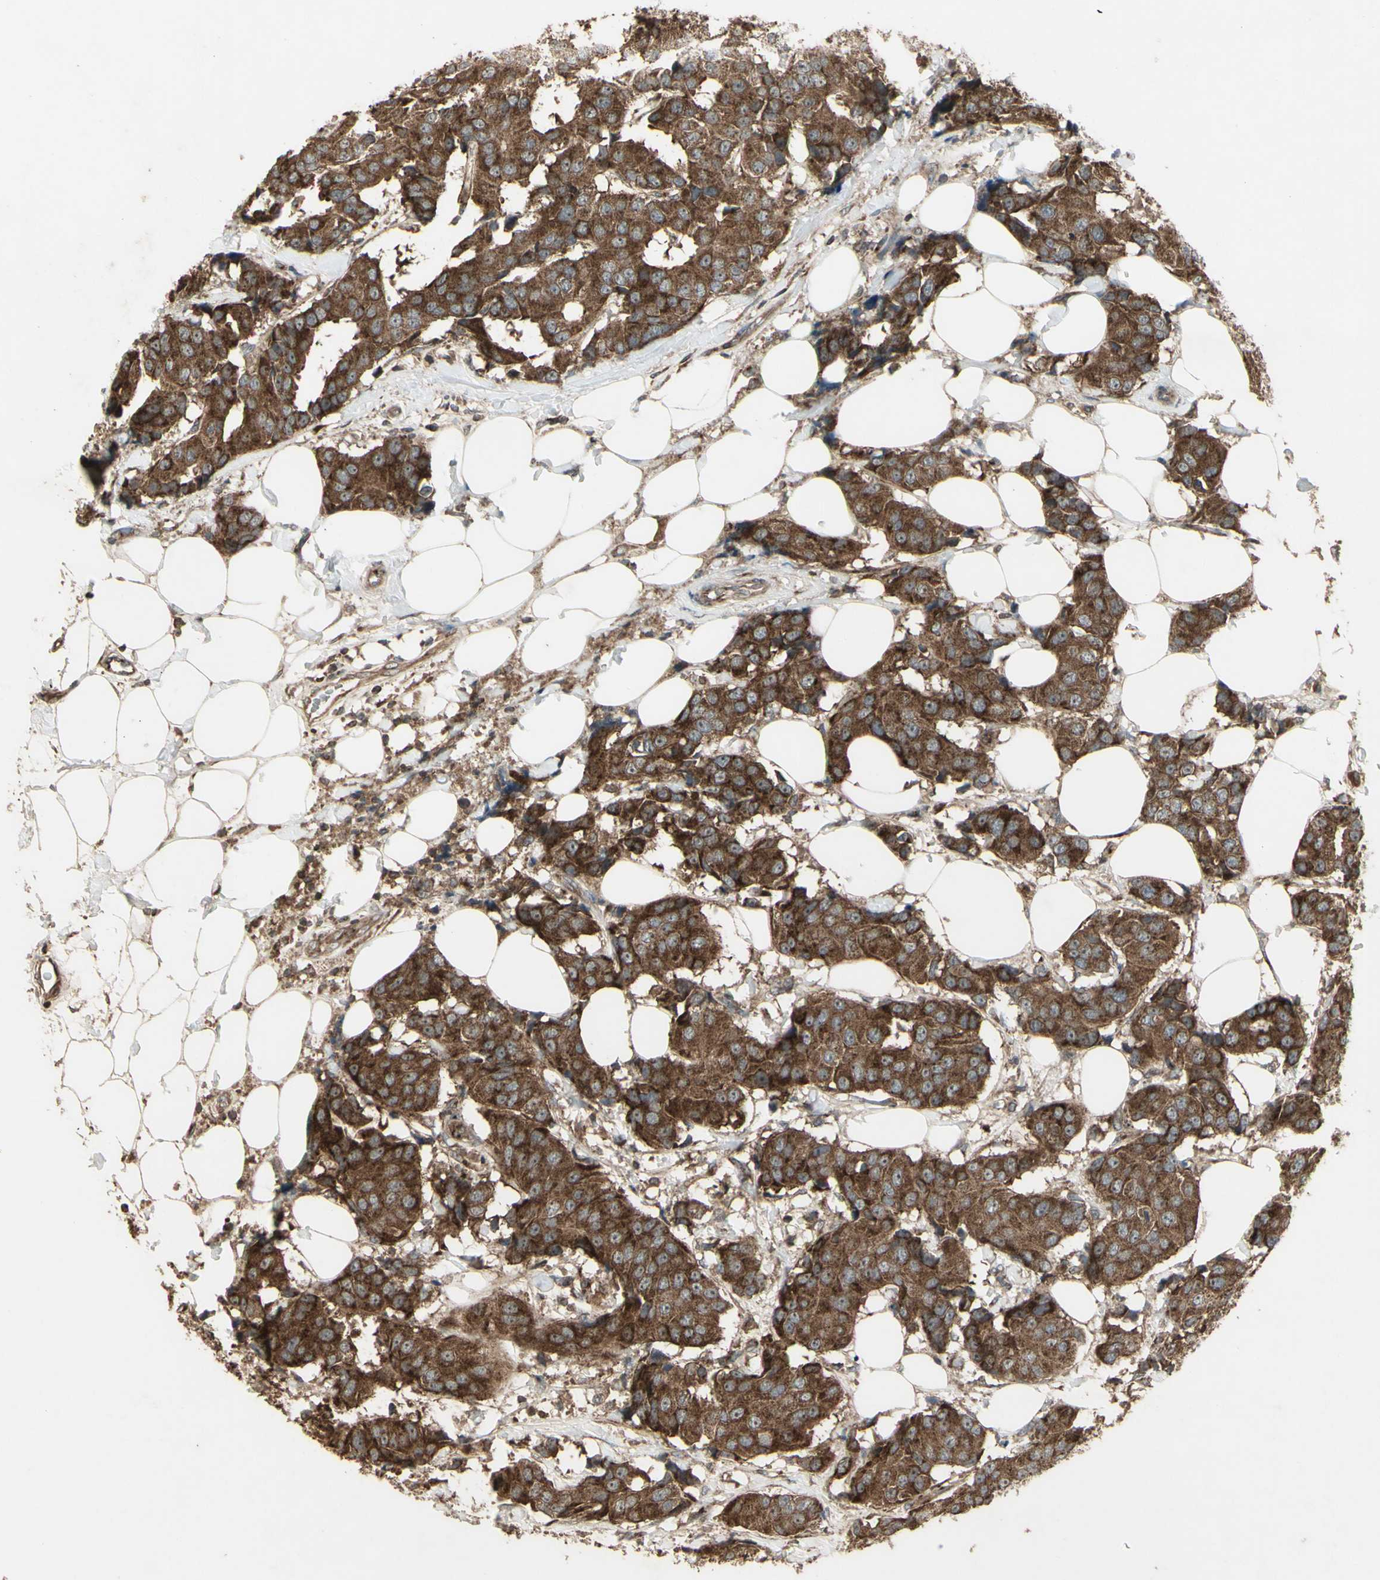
{"staining": {"intensity": "strong", "quantity": ">75%", "location": "cytoplasmic/membranous"}, "tissue": "breast cancer", "cell_type": "Tumor cells", "image_type": "cancer", "snomed": [{"axis": "morphology", "description": "Normal tissue, NOS"}, {"axis": "morphology", "description": "Duct carcinoma"}, {"axis": "topography", "description": "Breast"}], "caption": "Infiltrating ductal carcinoma (breast) stained with immunohistochemistry (IHC) reveals strong cytoplasmic/membranous staining in about >75% of tumor cells.", "gene": "AP1G1", "patient": {"sex": "female", "age": 39}}